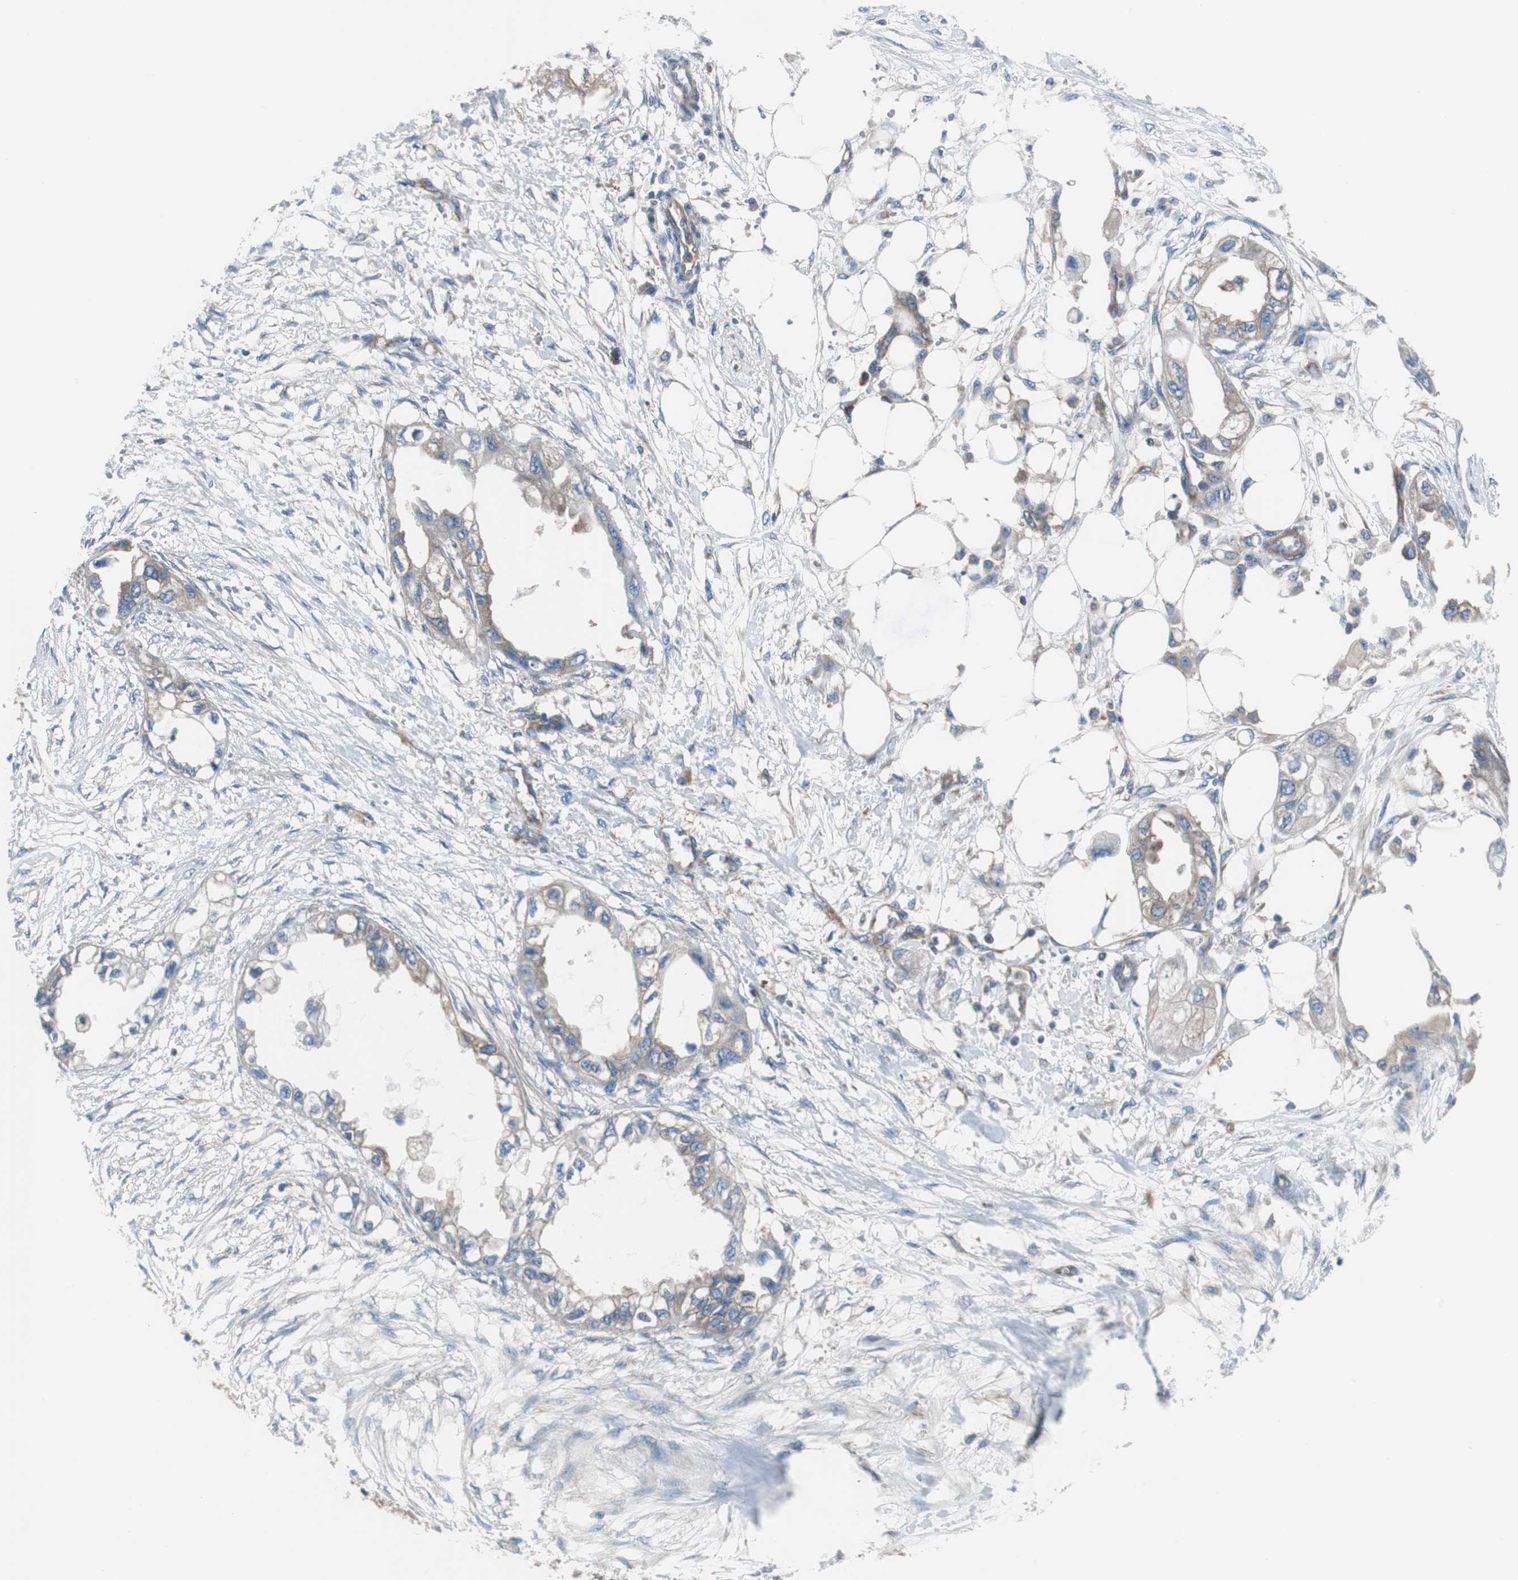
{"staining": {"intensity": "moderate", "quantity": ">75%", "location": "cytoplasmic/membranous"}, "tissue": "endometrial cancer", "cell_type": "Tumor cells", "image_type": "cancer", "snomed": [{"axis": "morphology", "description": "Adenocarcinoma, NOS"}, {"axis": "topography", "description": "Endometrium"}], "caption": "Immunohistochemistry (IHC) micrograph of neoplastic tissue: adenocarcinoma (endometrial) stained using immunohistochemistry displays medium levels of moderate protein expression localized specifically in the cytoplasmic/membranous of tumor cells, appearing as a cytoplasmic/membranous brown color.", "gene": "BRAF", "patient": {"sex": "female", "age": 67}}